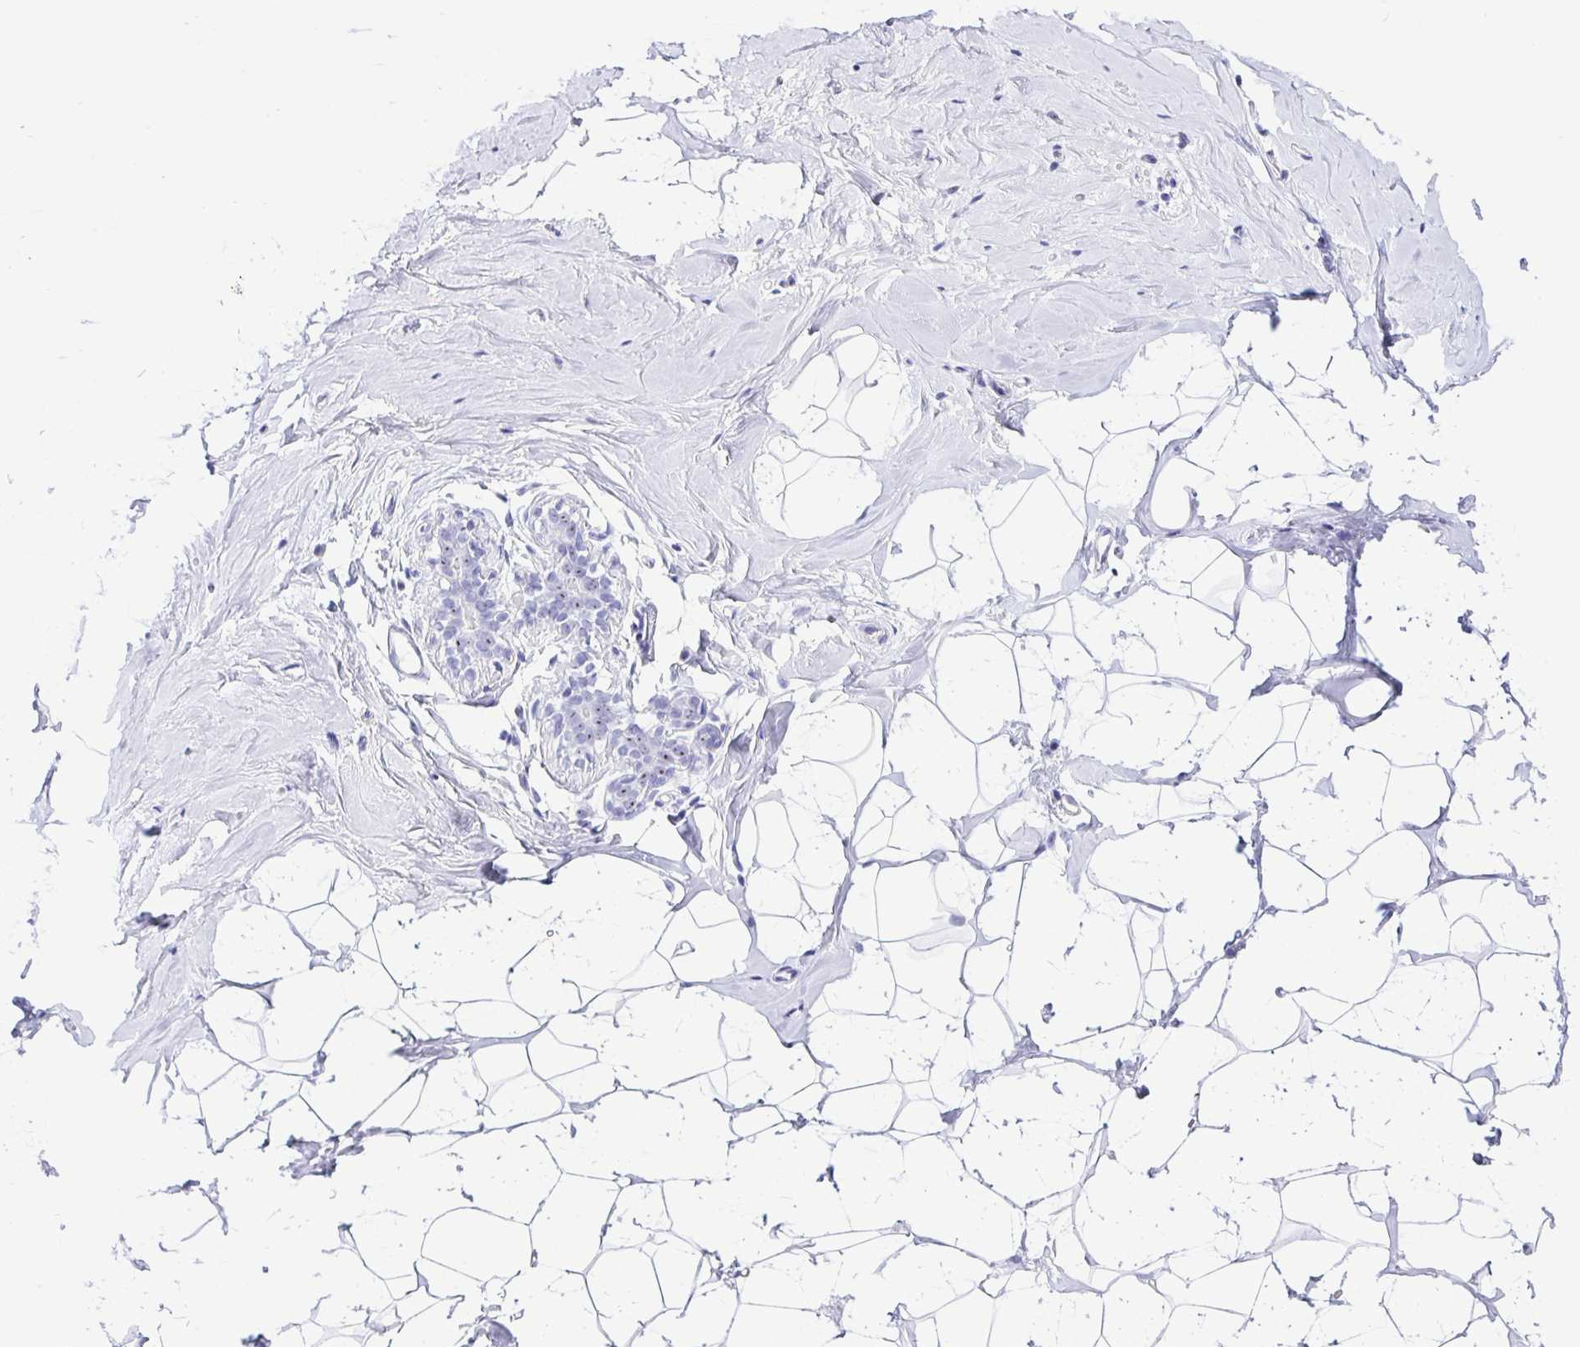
{"staining": {"intensity": "negative", "quantity": "none", "location": "none"}, "tissue": "breast", "cell_type": "Adipocytes", "image_type": "normal", "snomed": [{"axis": "morphology", "description": "Normal tissue, NOS"}, {"axis": "topography", "description": "Breast"}], "caption": "Histopathology image shows no significant protein positivity in adipocytes of unremarkable breast.", "gene": "PRAMEF18", "patient": {"sex": "female", "age": 32}}